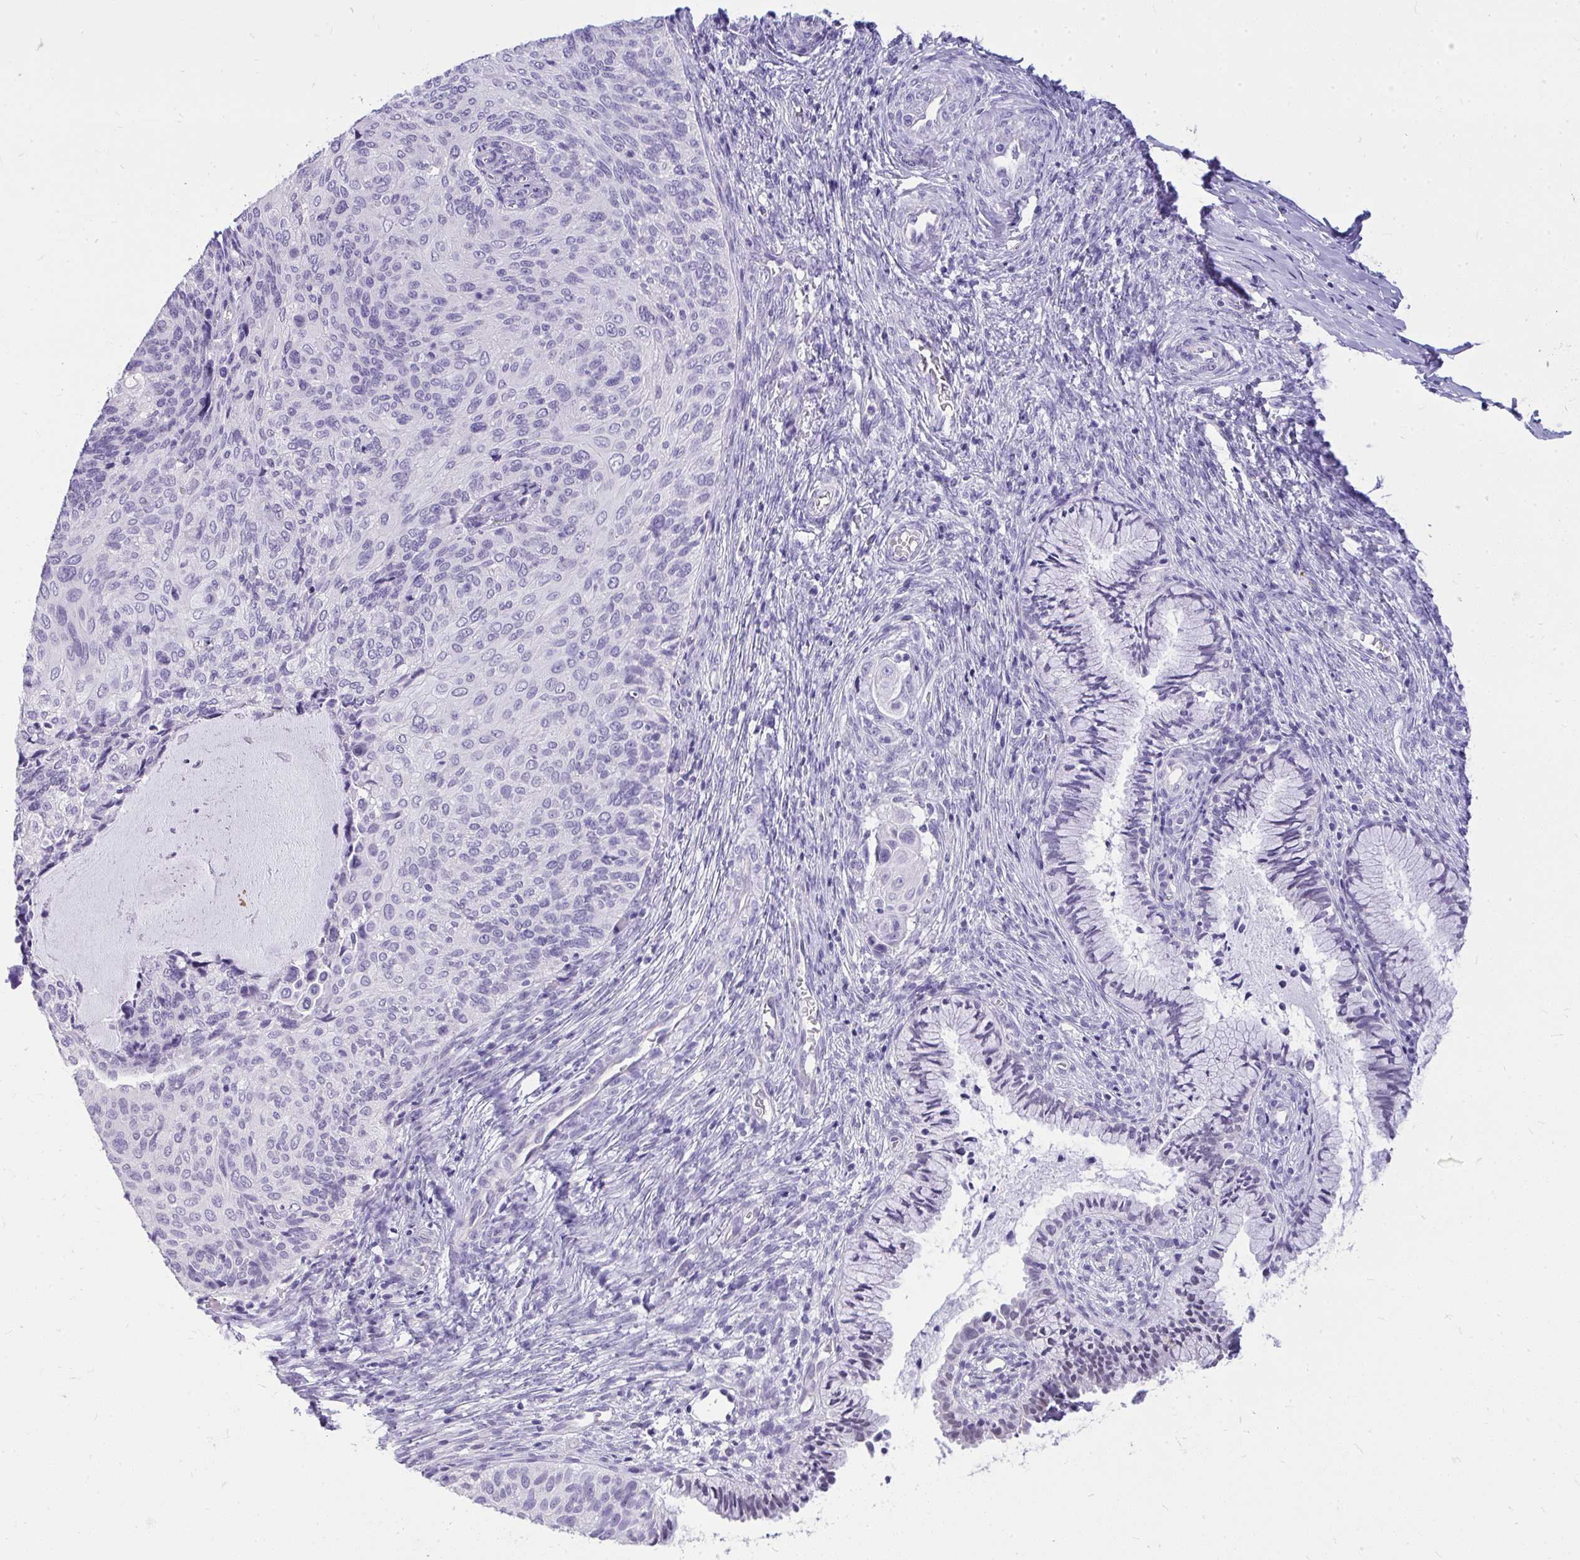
{"staining": {"intensity": "negative", "quantity": "none", "location": "none"}, "tissue": "cervical cancer", "cell_type": "Tumor cells", "image_type": "cancer", "snomed": [{"axis": "morphology", "description": "Squamous cell carcinoma, NOS"}, {"axis": "topography", "description": "Cervix"}], "caption": "An immunohistochemistry histopathology image of cervical cancer is shown. There is no staining in tumor cells of cervical cancer. (Brightfield microscopy of DAB (3,3'-diaminobenzidine) IHC at high magnification).", "gene": "PRM2", "patient": {"sex": "female", "age": 49}}